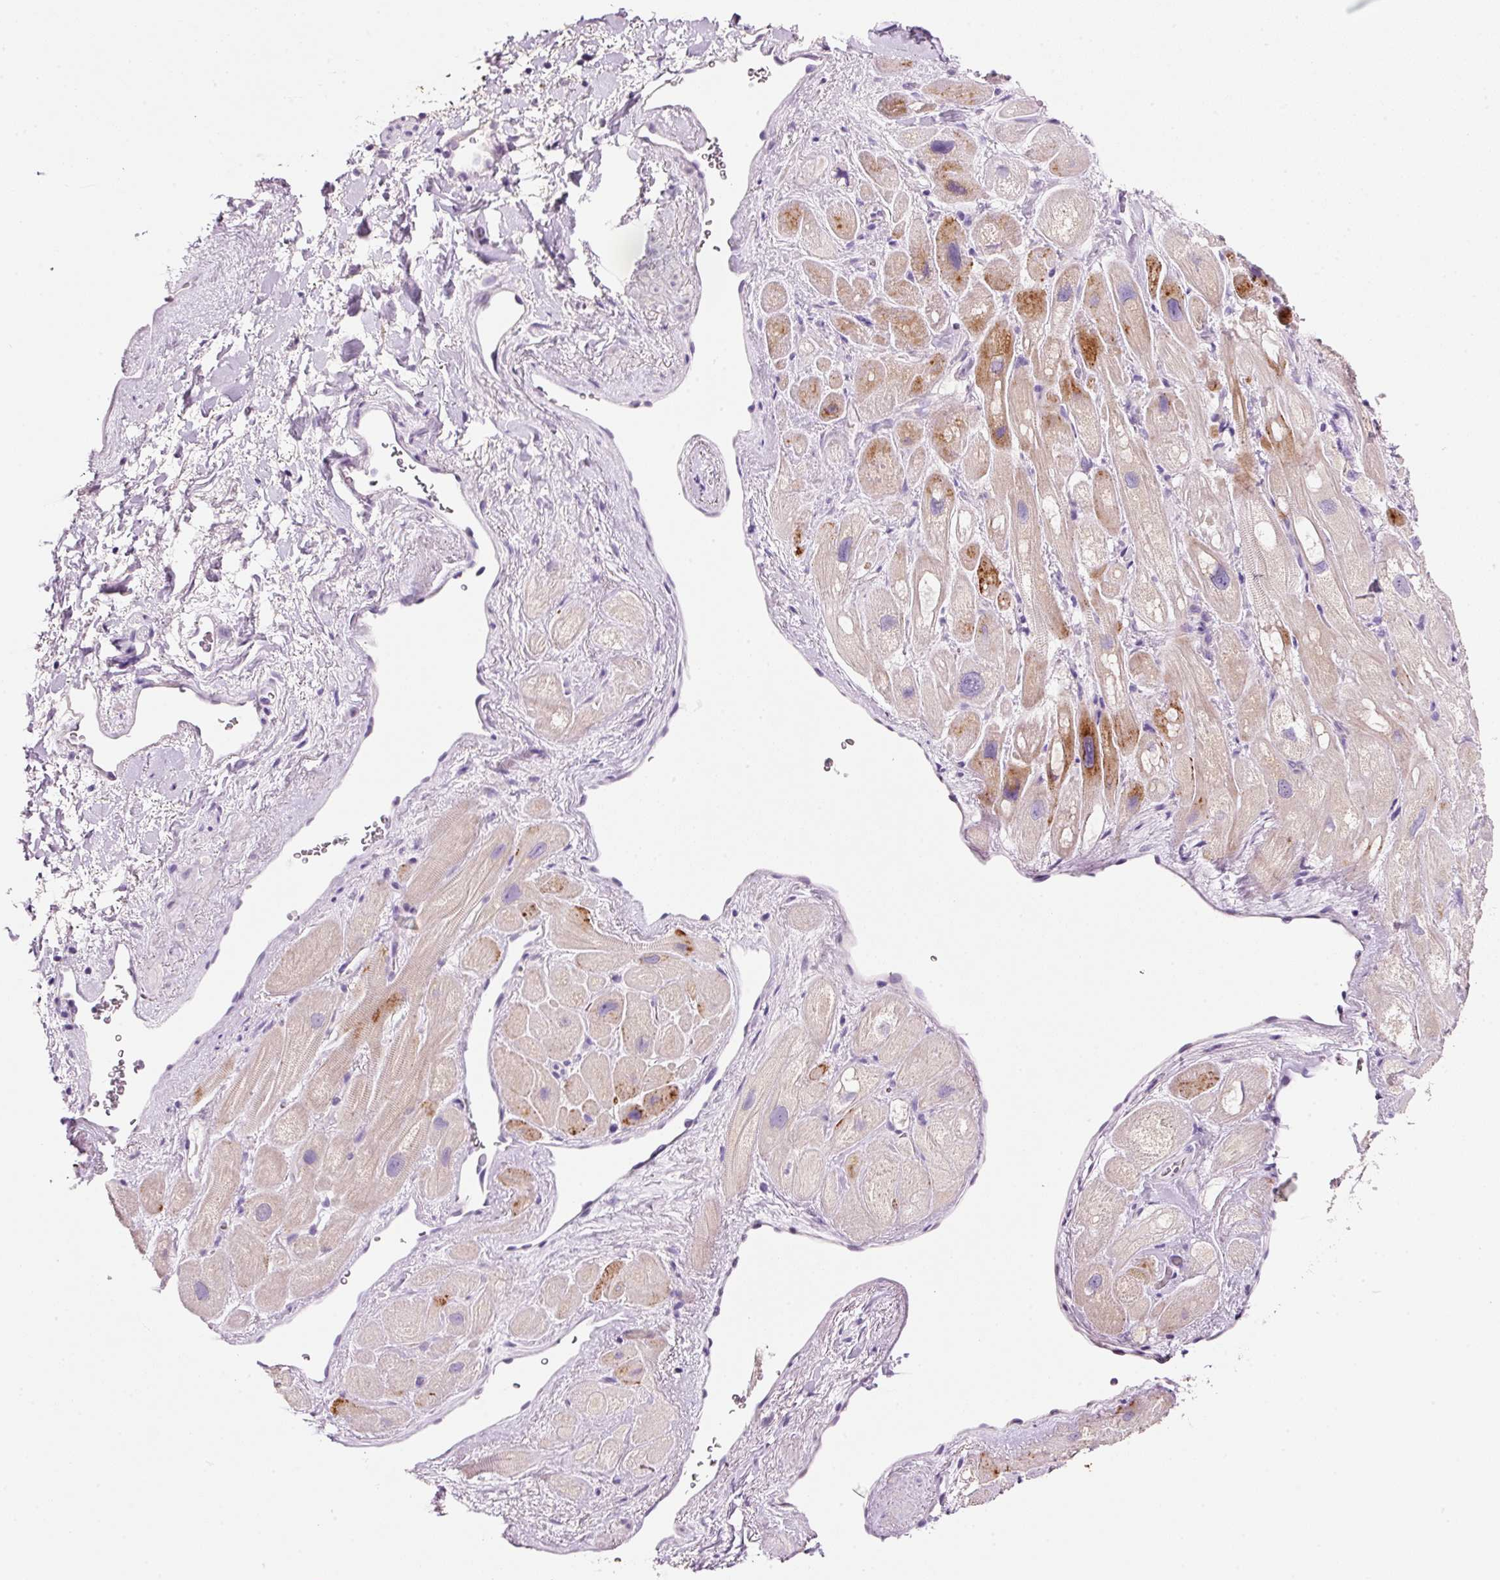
{"staining": {"intensity": "moderate", "quantity": "25%-75%", "location": "cytoplasmic/membranous"}, "tissue": "heart muscle", "cell_type": "Cardiomyocytes", "image_type": "normal", "snomed": [{"axis": "morphology", "description": "Normal tissue, NOS"}, {"axis": "topography", "description": "Heart"}], "caption": "Immunohistochemistry staining of benign heart muscle, which demonstrates medium levels of moderate cytoplasmic/membranous positivity in approximately 25%-75% of cardiomyocytes indicating moderate cytoplasmic/membranous protein positivity. The staining was performed using DAB (3,3'-diaminobenzidine) (brown) for protein detection and nuclei were counterstained in hematoxylin (blue).", "gene": "TENT5C", "patient": {"sex": "male", "age": 49}}